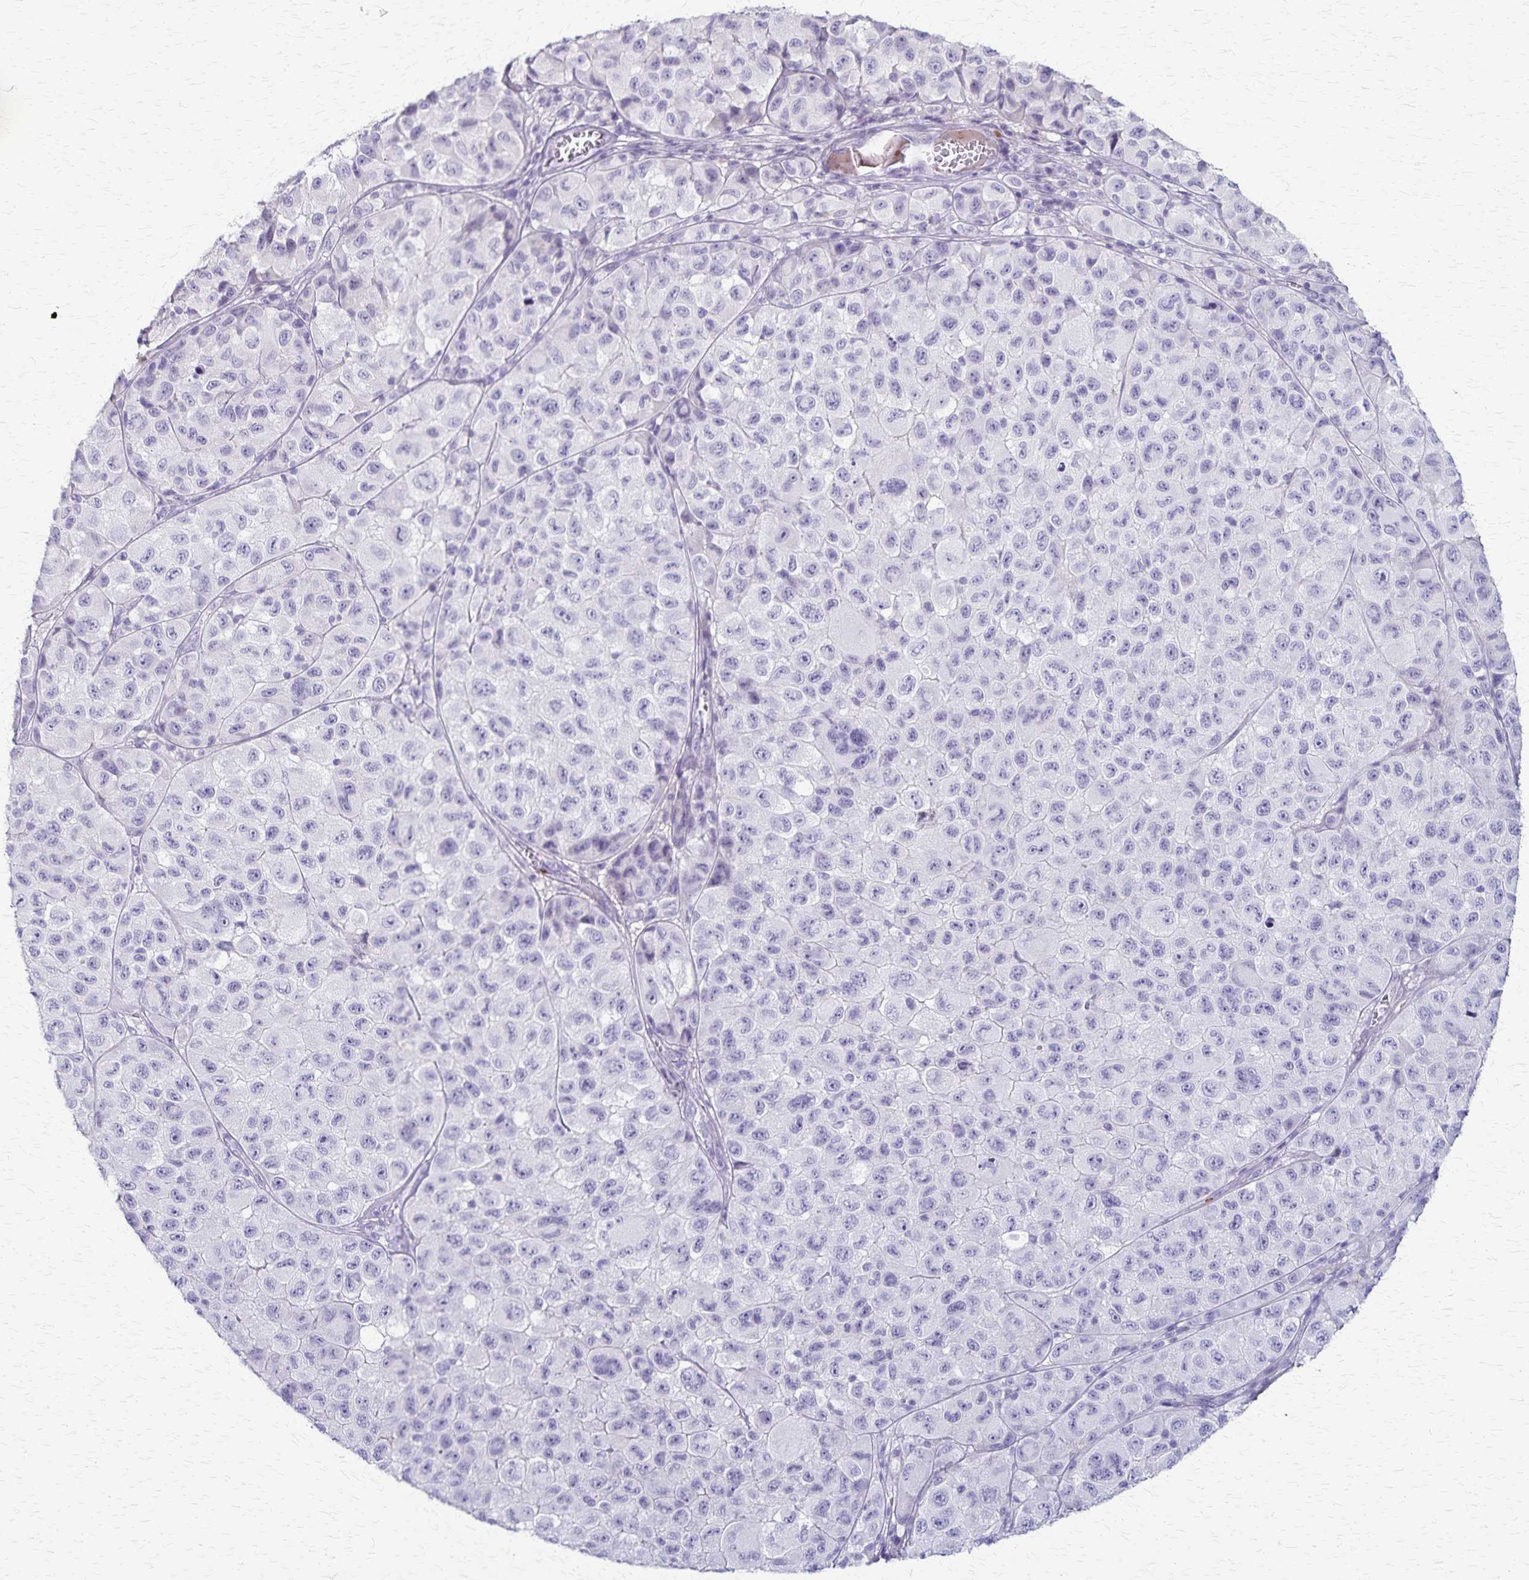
{"staining": {"intensity": "negative", "quantity": "none", "location": "none"}, "tissue": "melanoma", "cell_type": "Tumor cells", "image_type": "cancer", "snomed": [{"axis": "morphology", "description": "Malignant melanoma, NOS"}, {"axis": "topography", "description": "Skin"}], "caption": "The histopathology image displays no staining of tumor cells in melanoma.", "gene": "RASL10B", "patient": {"sex": "male", "age": 93}}